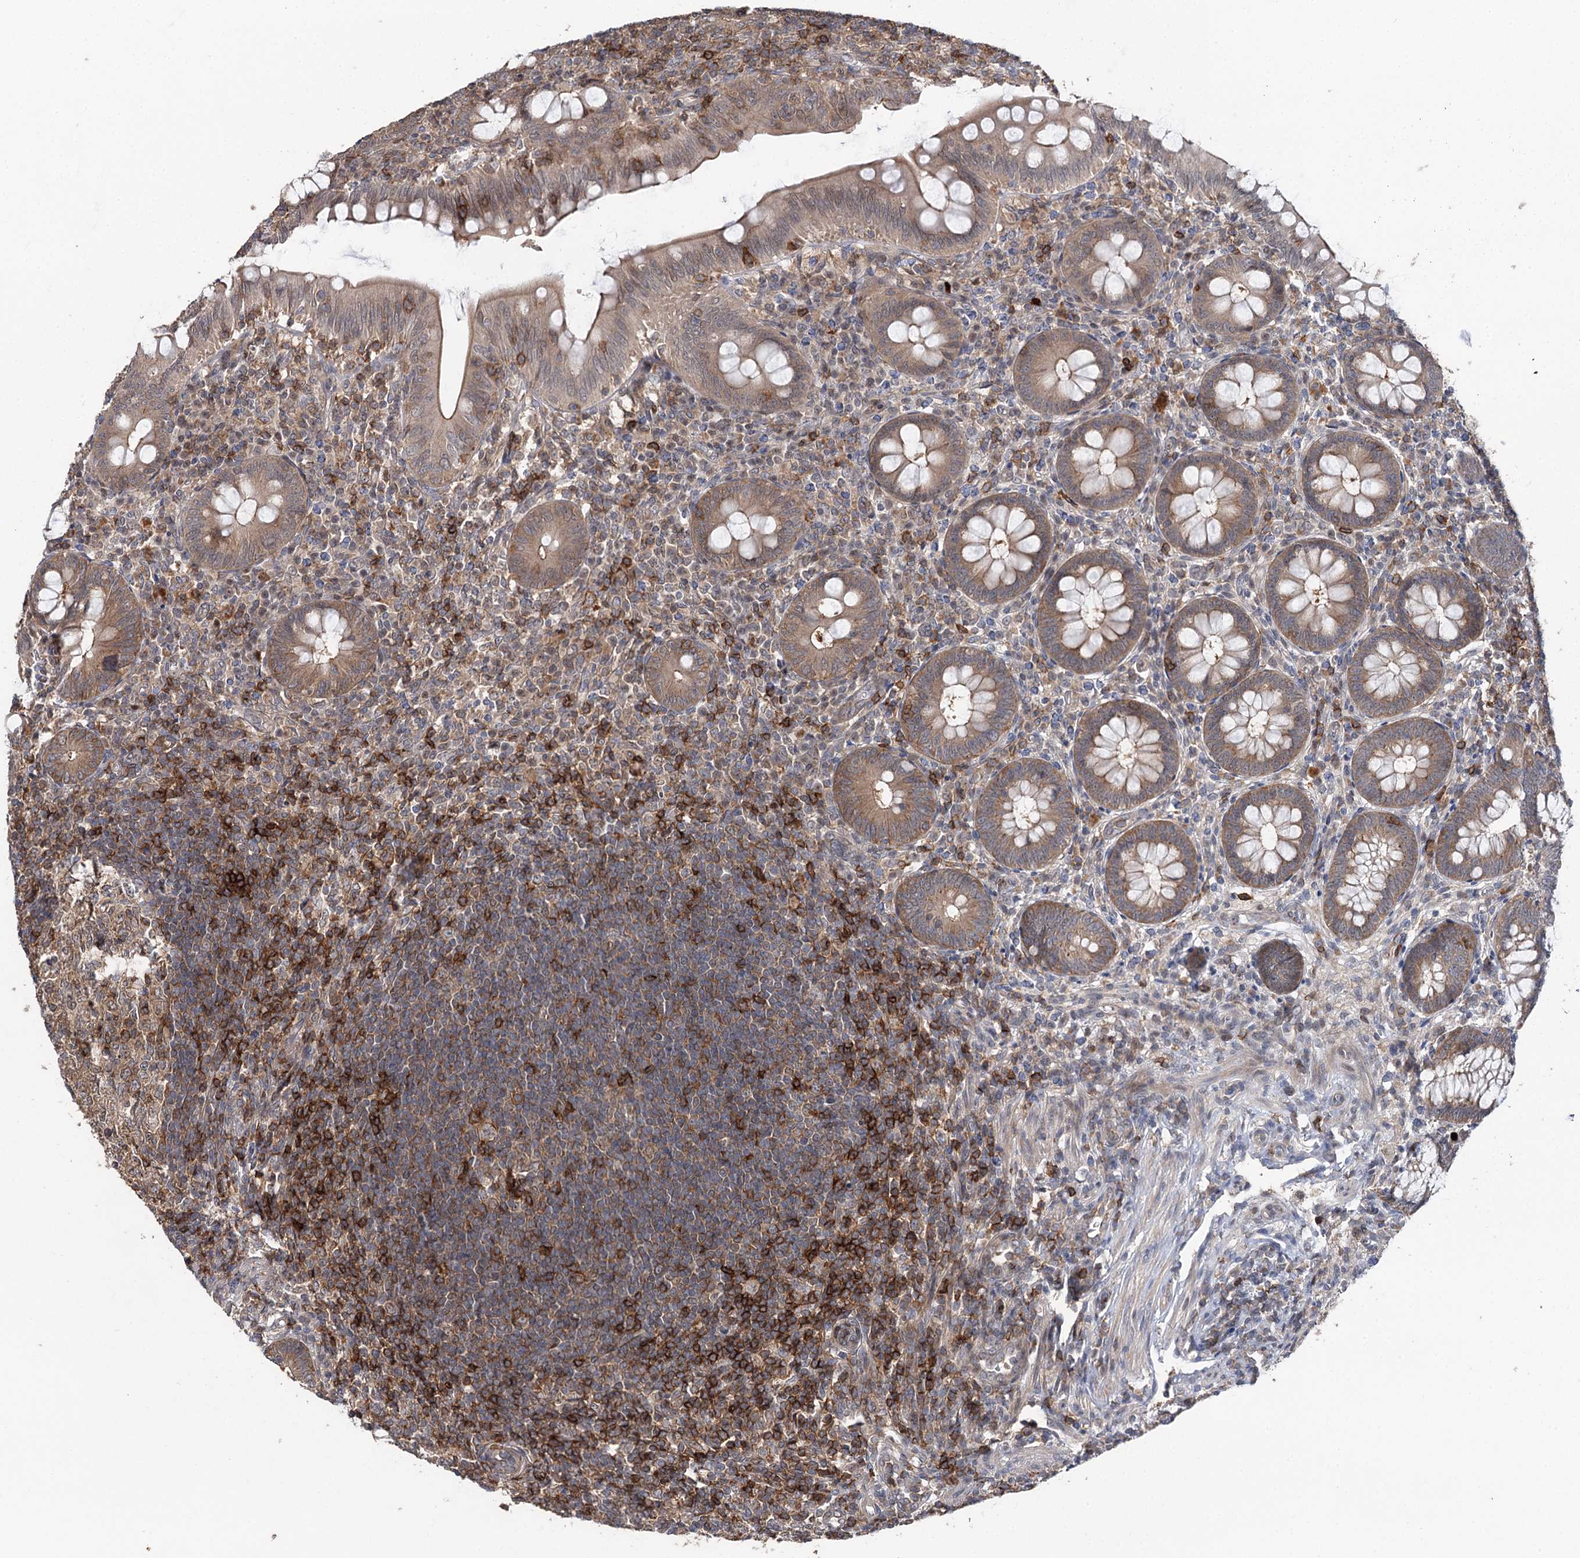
{"staining": {"intensity": "moderate", "quantity": ">75%", "location": "cytoplasmic/membranous"}, "tissue": "appendix", "cell_type": "Glandular cells", "image_type": "normal", "snomed": [{"axis": "morphology", "description": "Normal tissue, NOS"}, {"axis": "topography", "description": "Appendix"}], "caption": "IHC (DAB) staining of unremarkable appendix reveals moderate cytoplasmic/membranous protein expression in approximately >75% of glandular cells.", "gene": "STX6", "patient": {"sex": "male", "age": 14}}